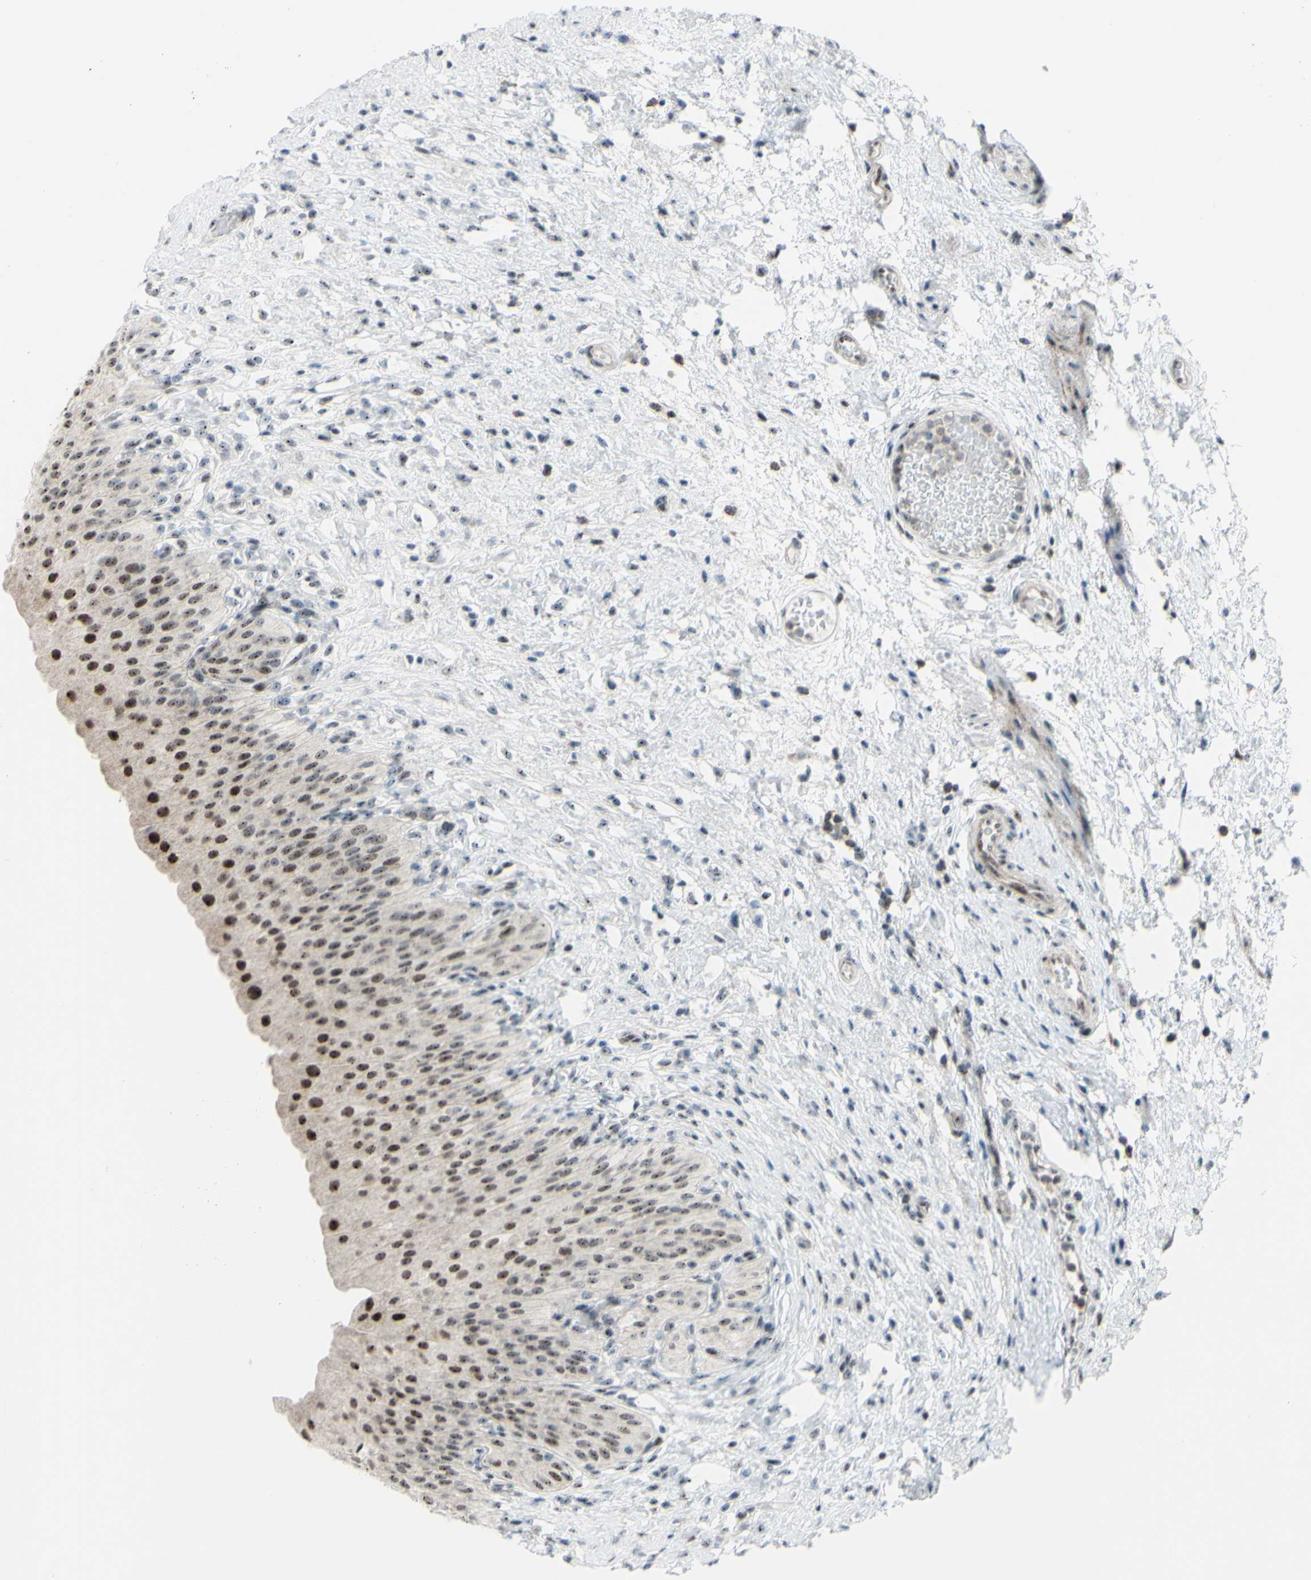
{"staining": {"intensity": "moderate", "quantity": ">75%", "location": "nuclear"}, "tissue": "urinary bladder", "cell_type": "Urothelial cells", "image_type": "normal", "snomed": [{"axis": "morphology", "description": "Normal tissue, NOS"}, {"axis": "morphology", "description": "Urothelial carcinoma, High grade"}, {"axis": "topography", "description": "Urinary bladder"}], "caption": "Moderate nuclear protein staining is appreciated in about >75% of urothelial cells in urinary bladder. The staining is performed using DAB brown chromogen to label protein expression. The nuclei are counter-stained blue using hematoxylin.", "gene": "POLR1A", "patient": {"sex": "male", "age": 46}}